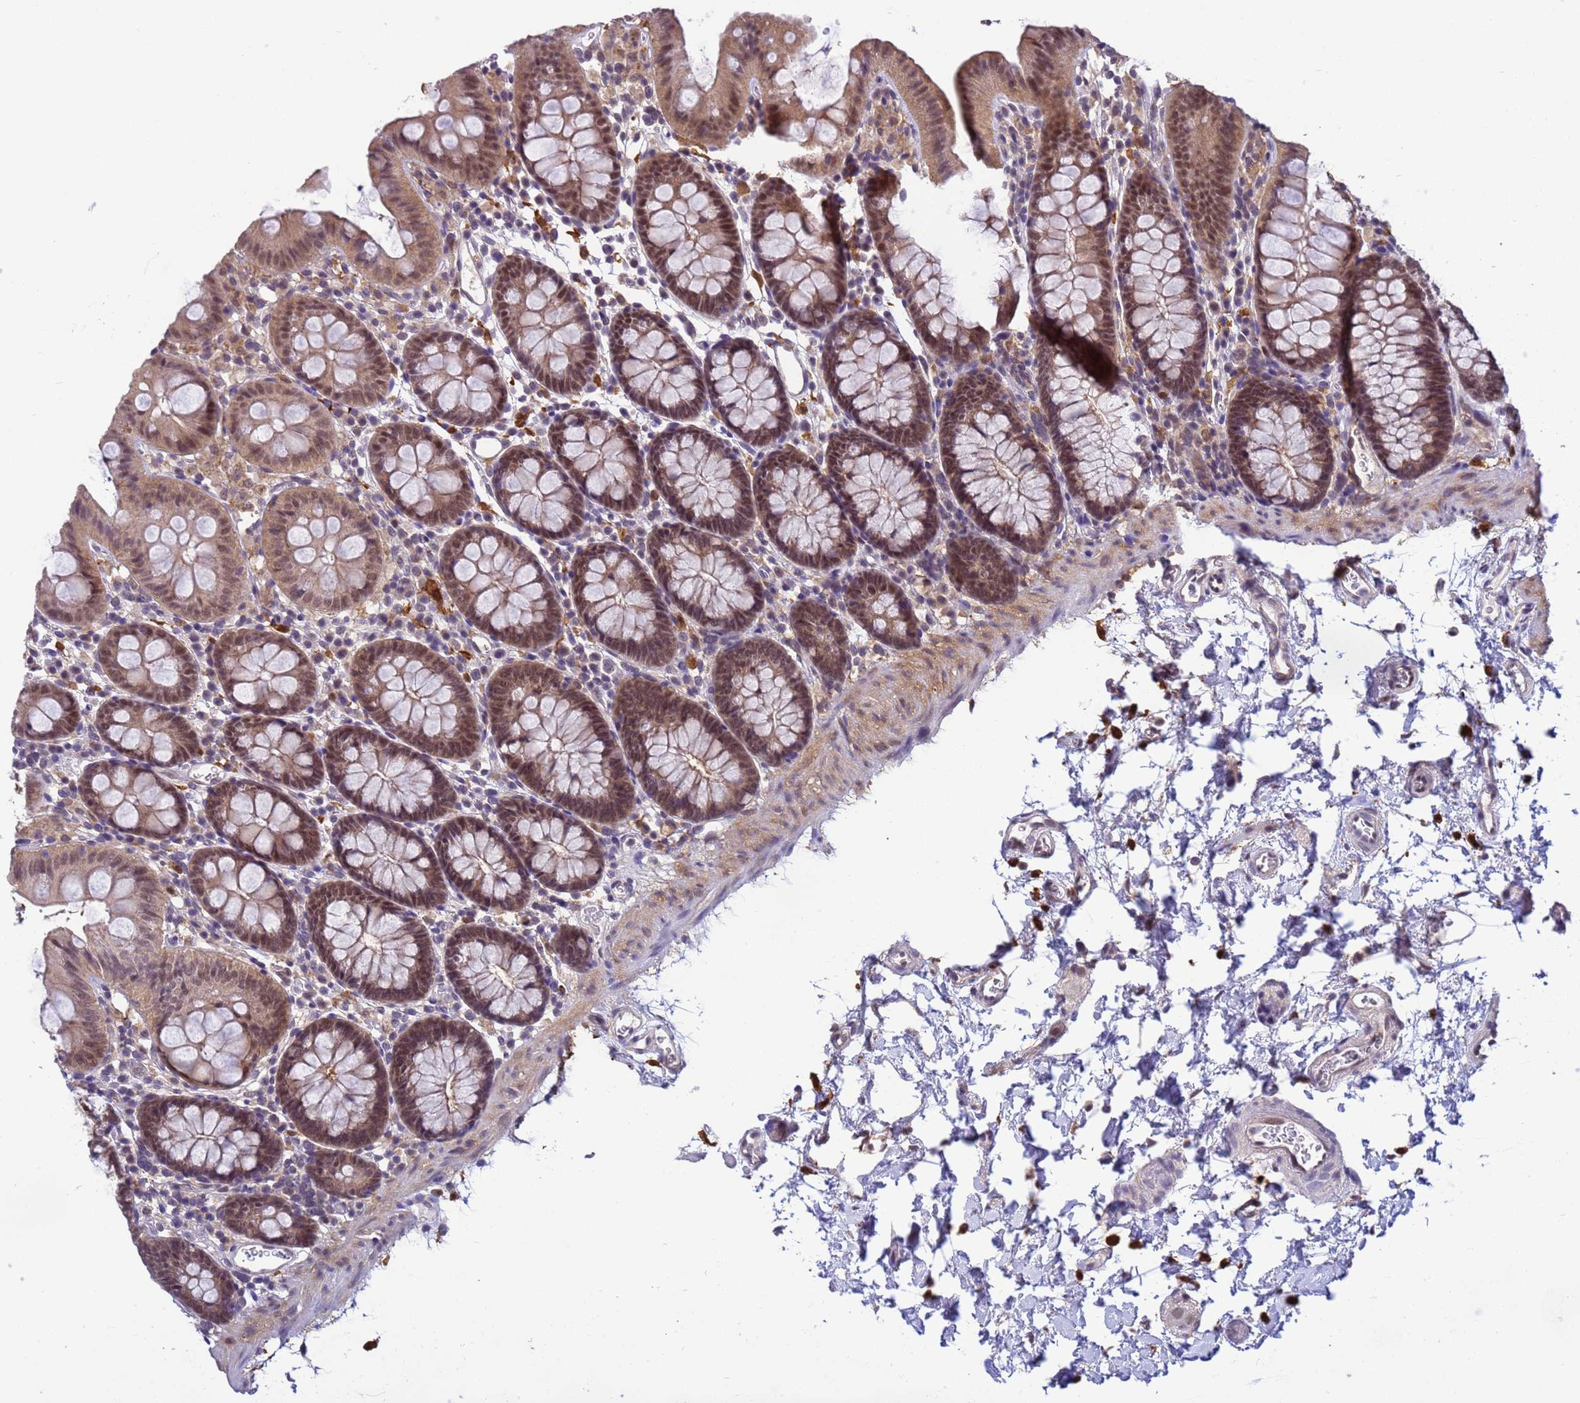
{"staining": {"intensity": "weak", "quantity": "25%-75%", "location": "nuclear"}, "tissue": "colon", "cell_type": "Endothelial cells", "image_type": "normal", "snomed": [{"axis": "morphology", "description": "Normal tissue, NOS"}, {"axis": "topography", "description": "Colon"}], "caption": "Colon stained with immunohistochemistry shows weak nuclear positivity in about 25%-75% of endothelial cells. Ihc stains the protein of interest in brown and the nuclei are stained blue.", "gene": "NPEPPS", "patient": {"sex": "male", "age": 75}}